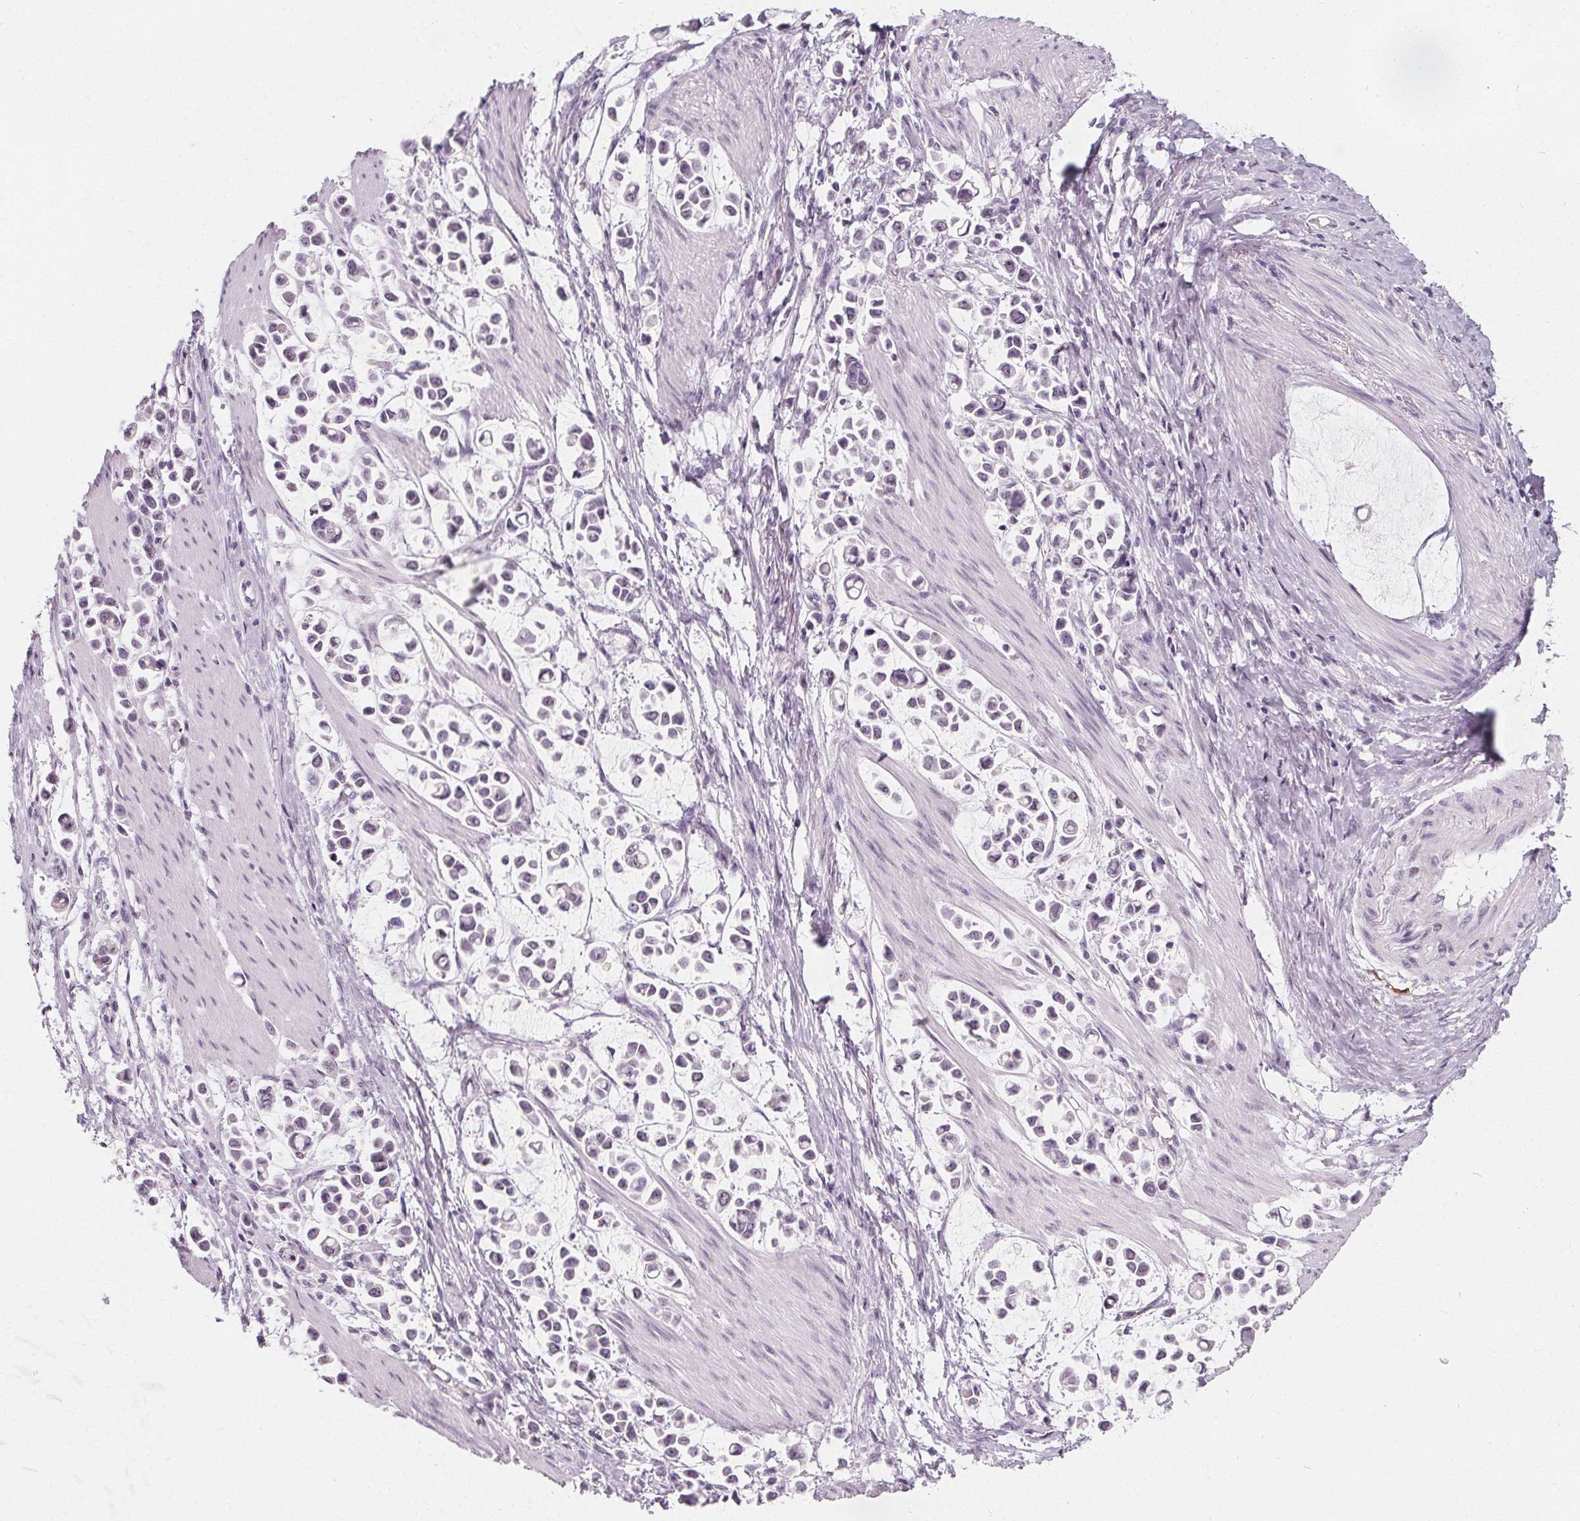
{"staining": {"intensity": "negative", "quantity": "none", "location": "none"}, "tissue": "stomach cancer", "cell_type": "Tumor cells", "image_type": "cancer", "snomed": [{"axis": "morphology", "description": "Adenocarcinoma, NOS"}, {"axis": "topography", "description": "Stomach"}], "caption": "Immunohistochemical staining of stomach cancer reveals no significant staining in tumor cells.", "gene": "DBX2", "patient": {"sex": "male", "age": 82}}